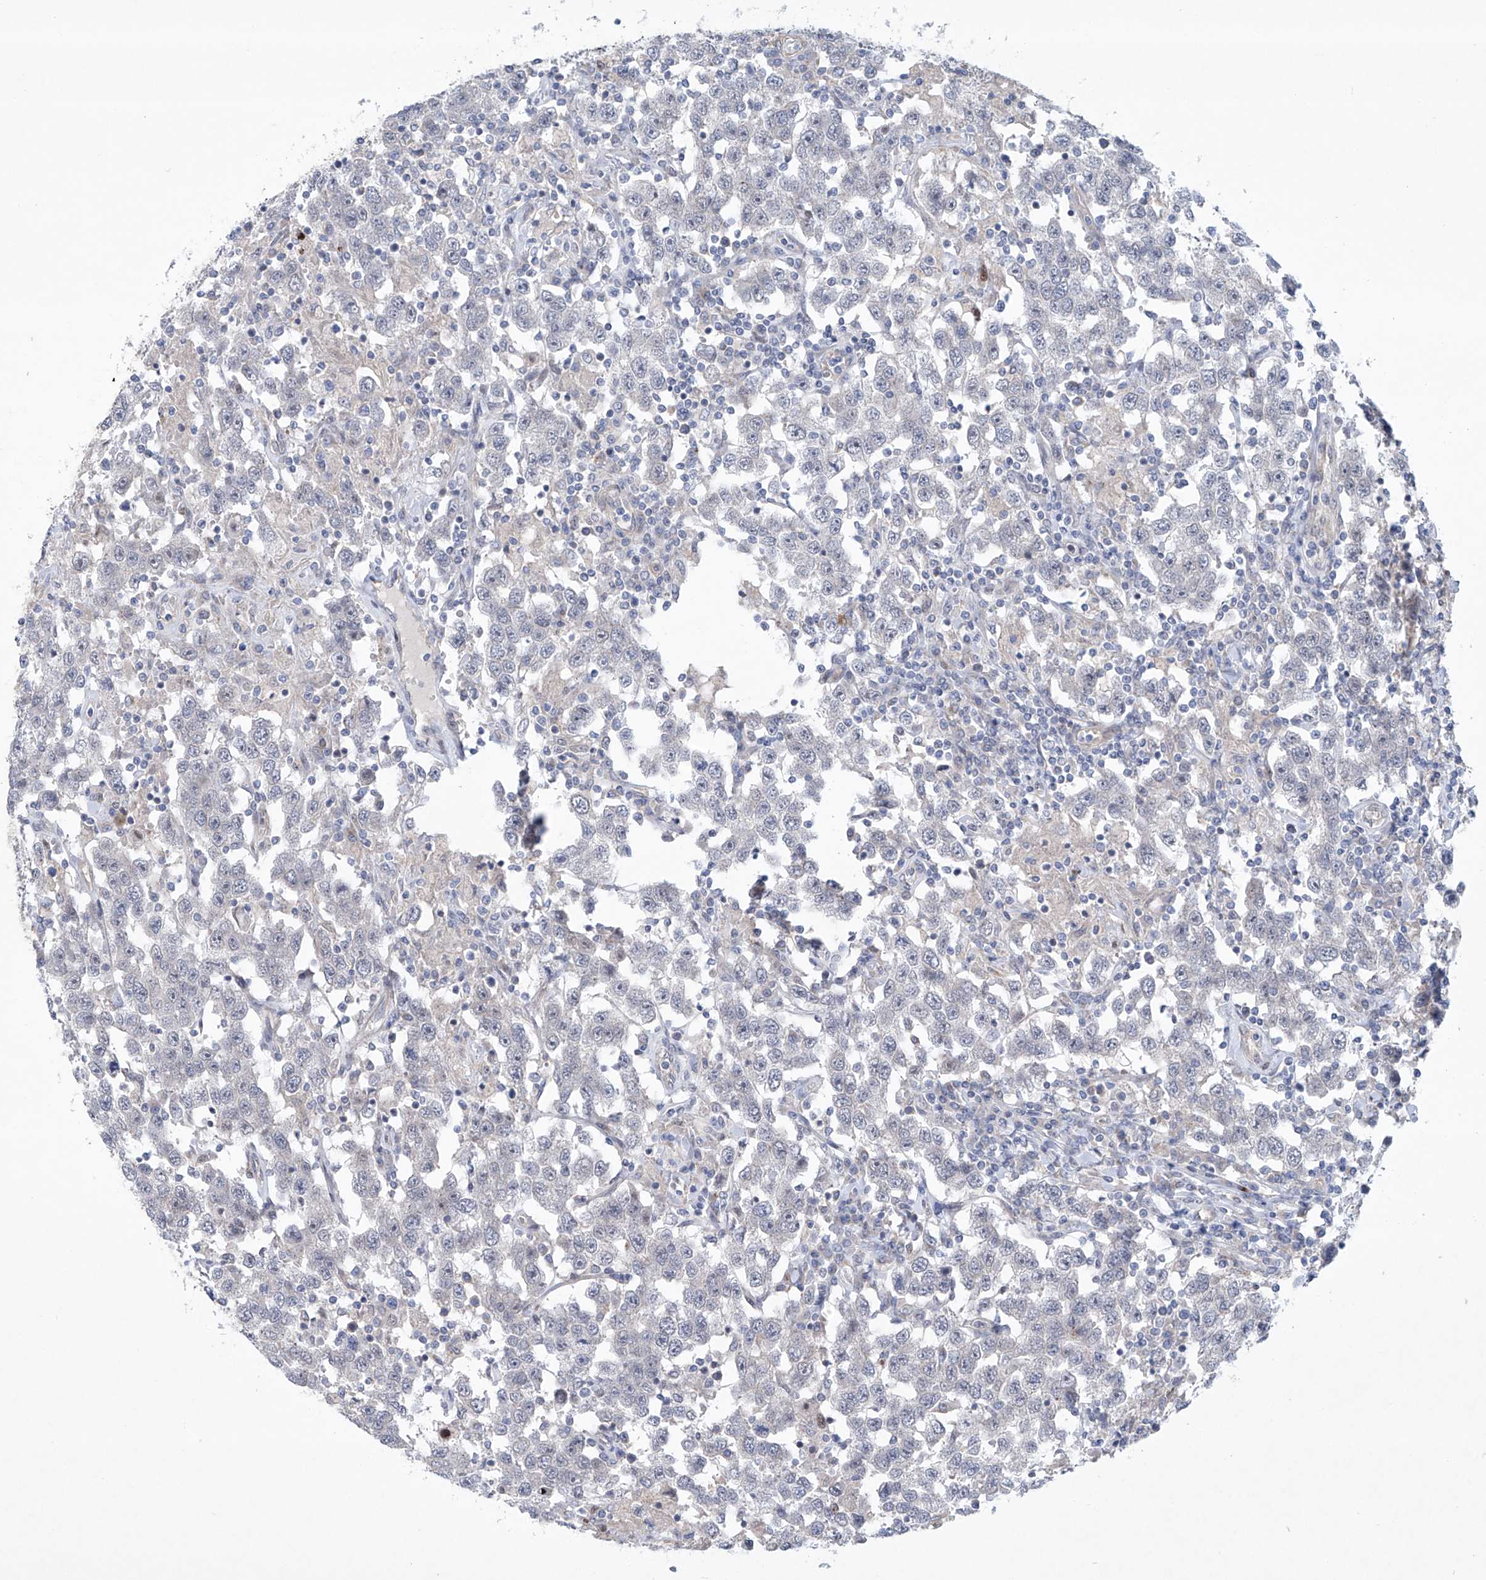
{"staining": {"intensity": "negative", "quantity": "none", "location": "none"}, "tissue": "testis cancer", "cell_type": "Tumor cells", "image_type": "cancer", "snomed": [{"axis": "morphology", "description": "Seminoma, NOS"}, {"axis": "topography", "description": "Testis"}], "caption": "High magnification brightfield microscopy of testis seminoma stained with DAB (3,3'-diaminobenzidine) (brown) and counterstained with hematoxylin (blue): tumor cells show no significant positivity.", "gene": "KLC4", "patient": {"sex": "male", "age": 41}}